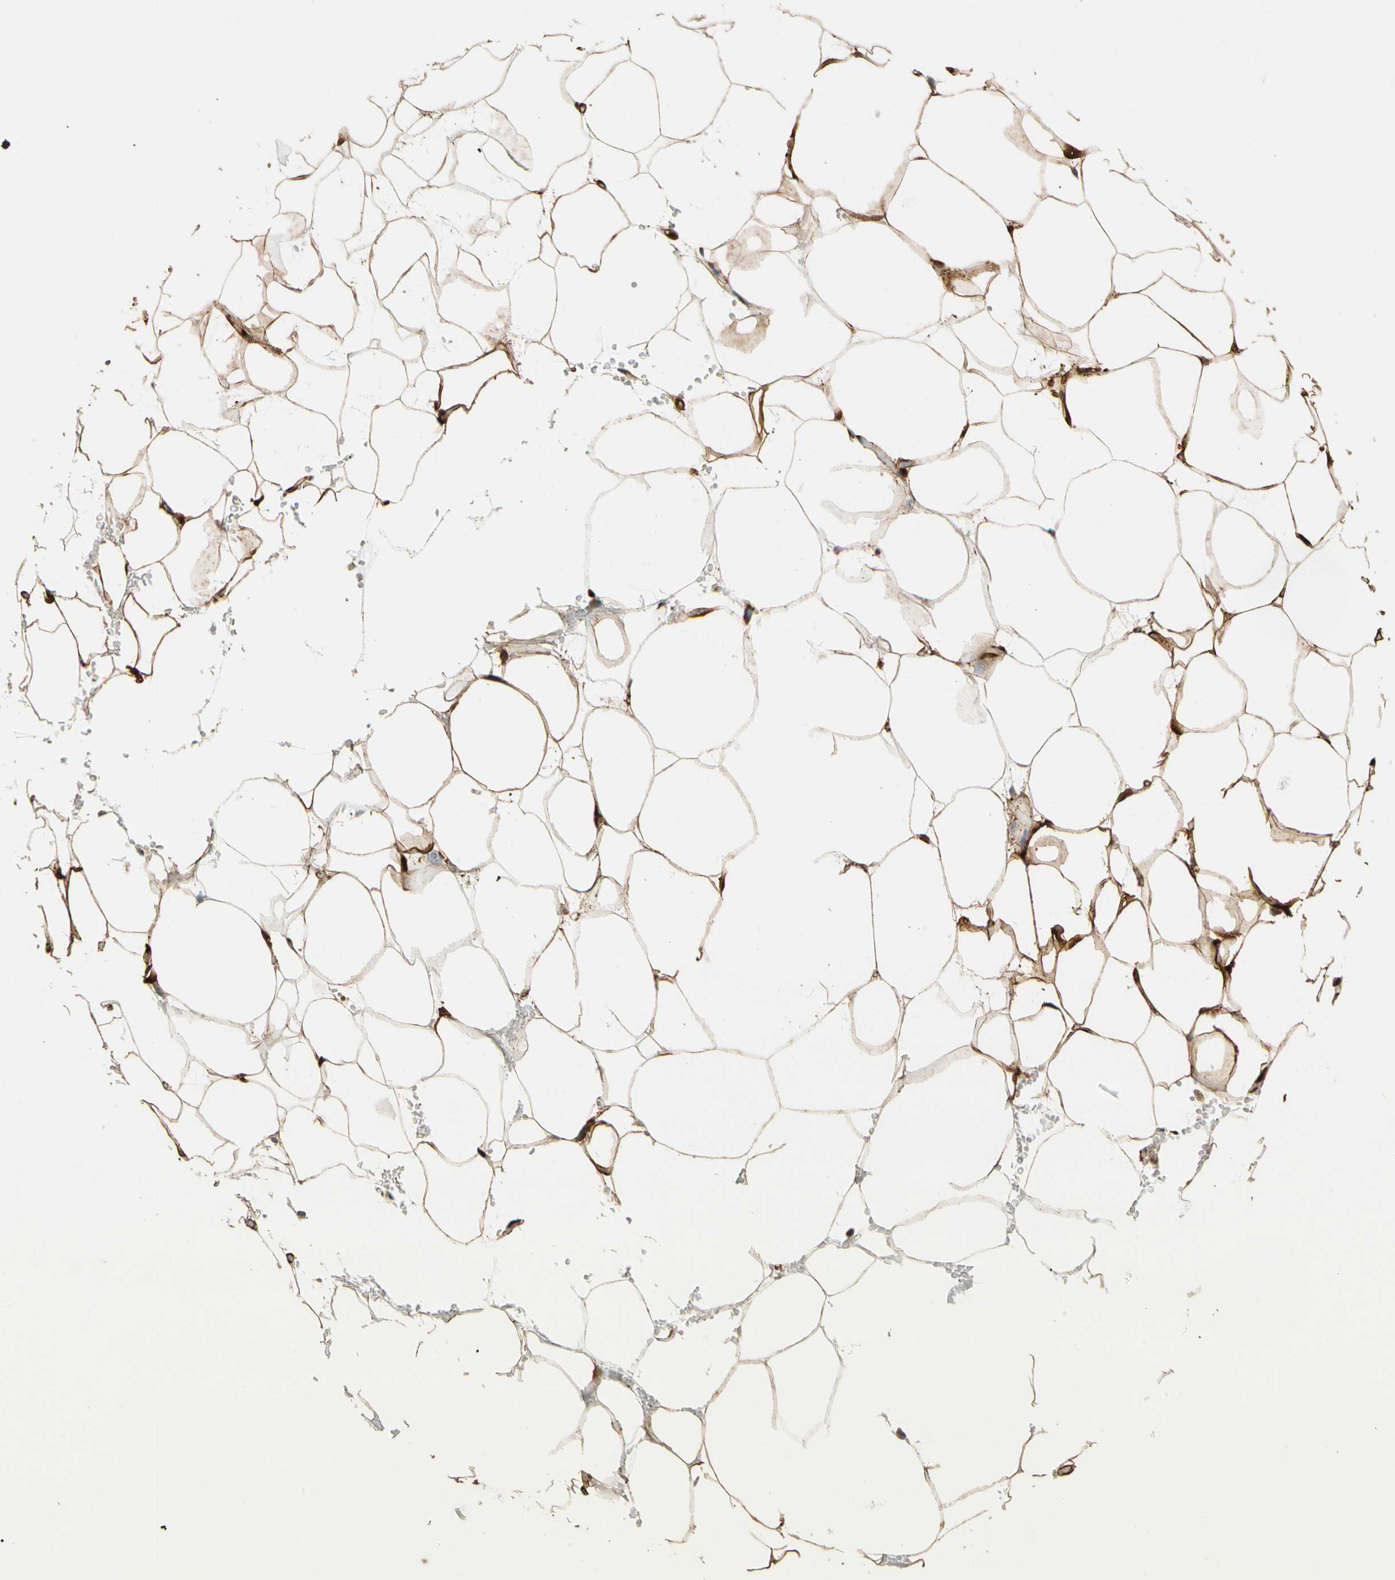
{"staining": {"intensity": "strong", "quantity": "25%-75%", "location": "cytoplasmic/membranous"}, "tissue": "adipose tissue", "cell_type": "Adipocytes", "image_type": "normal", "snomed": [{"axis": "morphology", "description": "Normal tissue, NOS"}, {"axis": "topography", "description": "Breast"}, {"axis": "topography", "description": "Adipose tissue"}], "caption": "Adipocytes exhibit strong cytoplasmic/membranous staining in about 25%-75% of cells in unremarkable adipose tissue. (Stains: DAB in brown, nuclei in blue, Microscopy: brightfield microscopy at high magnification).", "gene": "GATD1", "patient": {"sex": "female", "age": 25}}